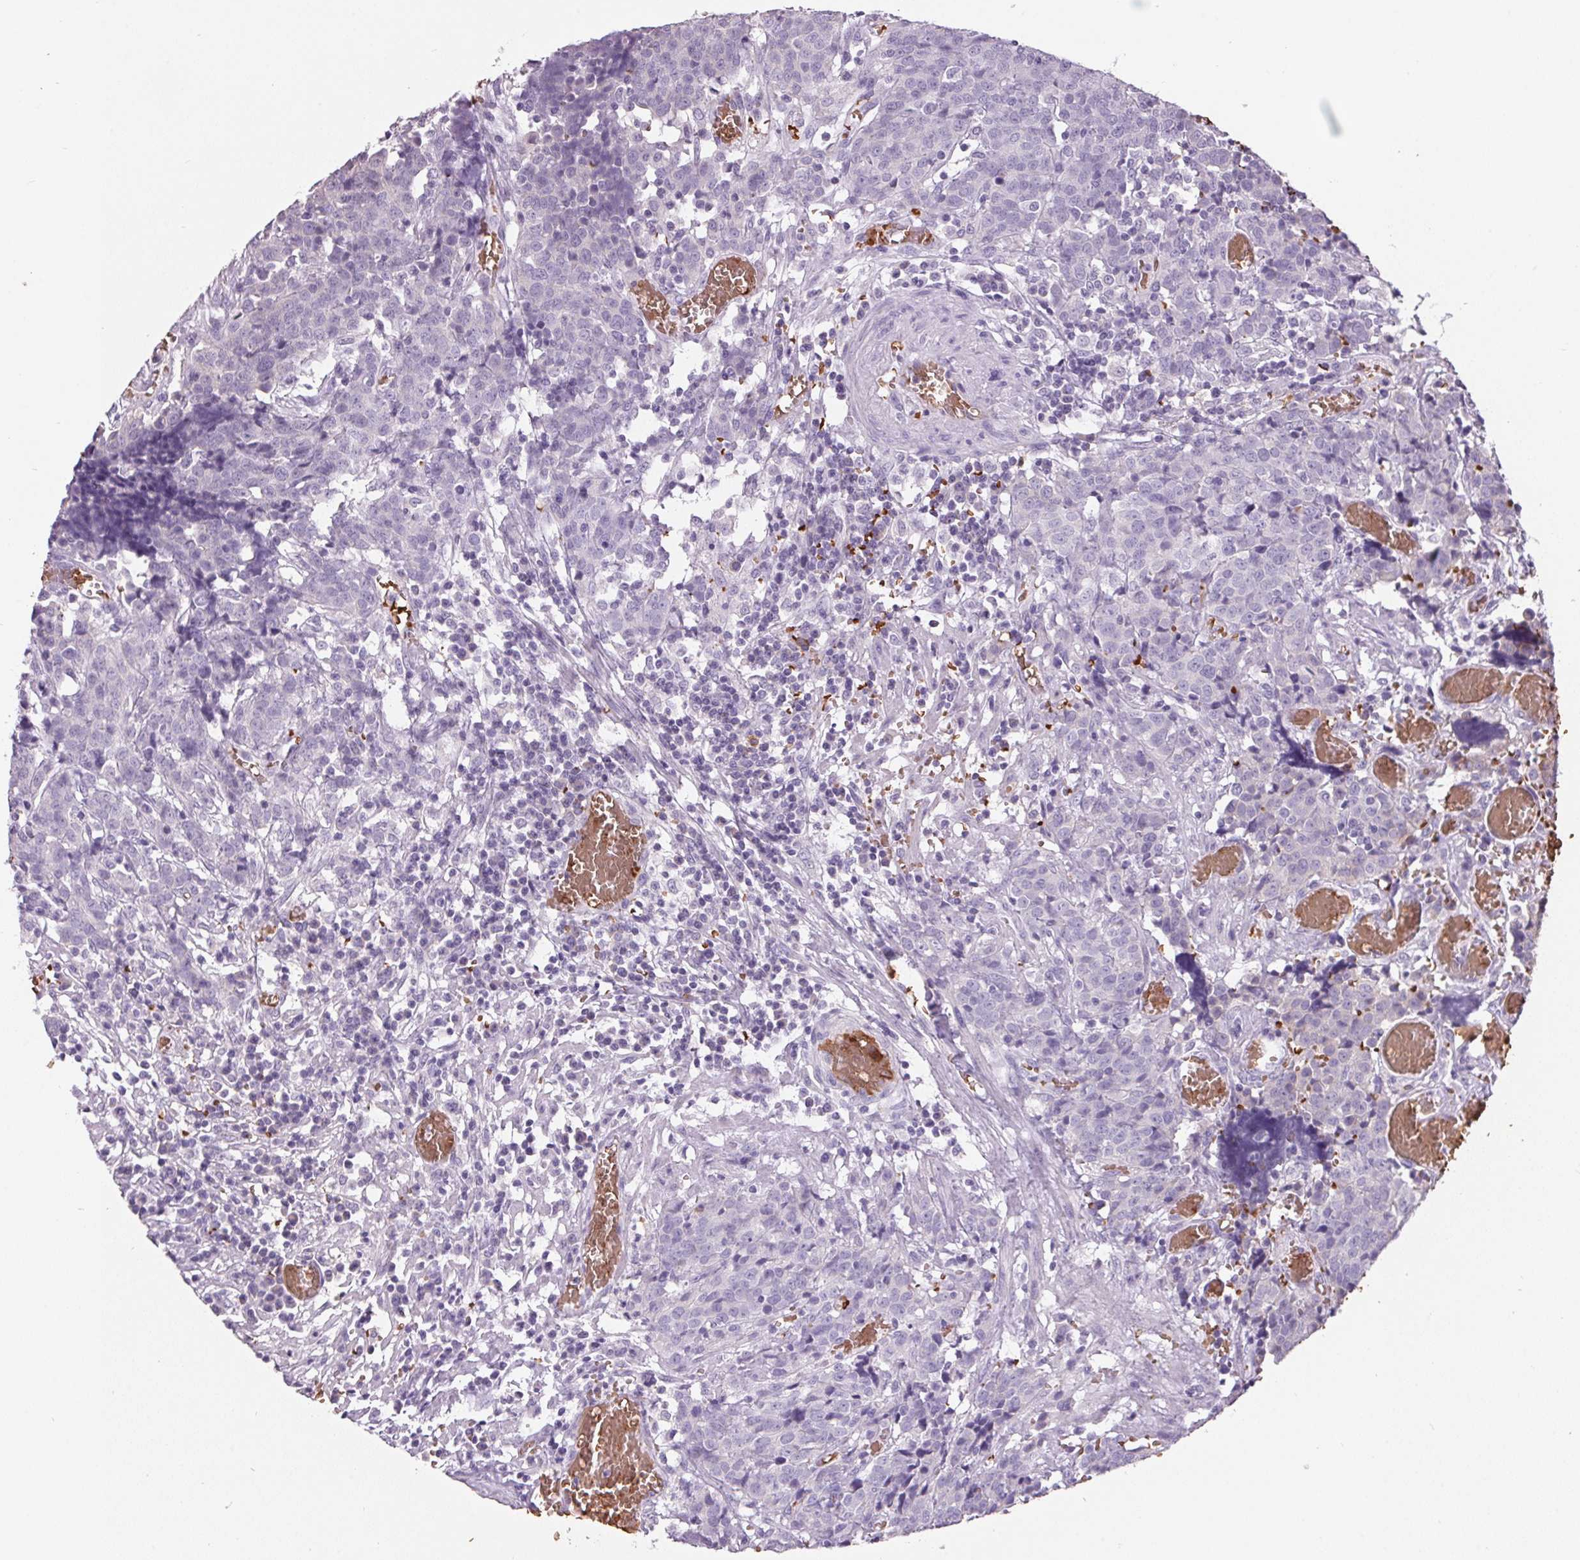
{"staining": {"intensity": "negative", "quantity": "none", "location": "none"}, "tissue": "prostate cancer", "cell_type": "Tumor cells", "image_type": "cancer", "snomed": [{"axis": "morphology", "description": "Adenocarcinoma, High grade"}, {"axis": "topography", "description": "Prostate and seminal vesicle, NOS"}], "caption": "Immunohistochemical staining of human prostate cancer shows no significant staining in tumor cells.", "gene": "HBQ1", "patient": {"sex": "male", "age": 60}}